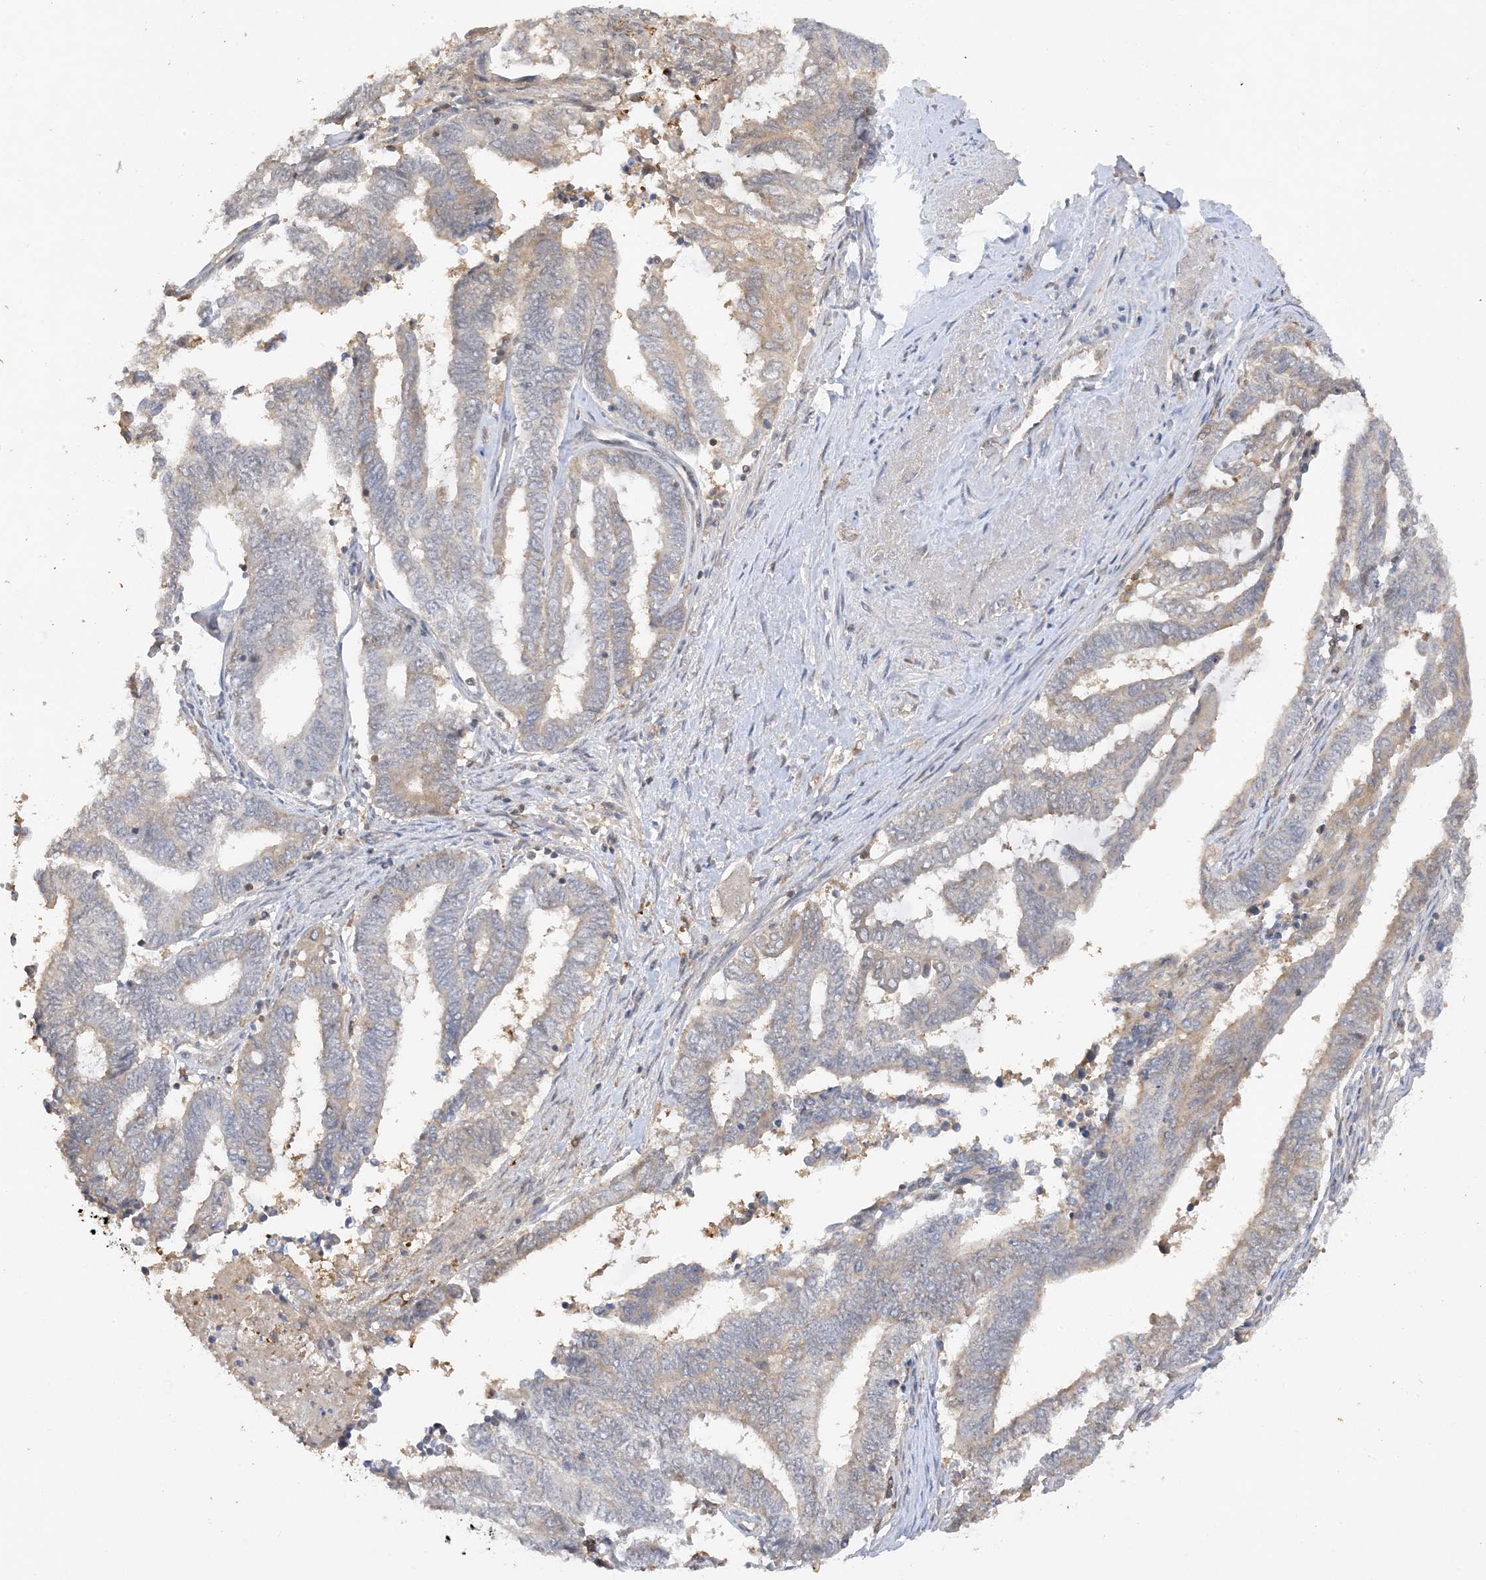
{"staining": {"intensity": "negative", "quantity": "none", "location": "none"}, "tissue": "endometrial cancer", "cell_type": "Tumor cells", "image_type": "cancer", "snomed": [{"axis": "morphology", "description": "Adenocarcinoma, NOS"}, {"axis": "topography", "description": "Uterus"}, {"axis": "topography", "description": "Endometrium"}], "caption": "High magnification brightfield microscopy of endometrial cancer stained with DAB (brown) and counterstained with hematoxylin (blue): tumor cells show no significant staining.", "gene": "PHACTR2", "patient": {"sex": "female", "age": 70}}